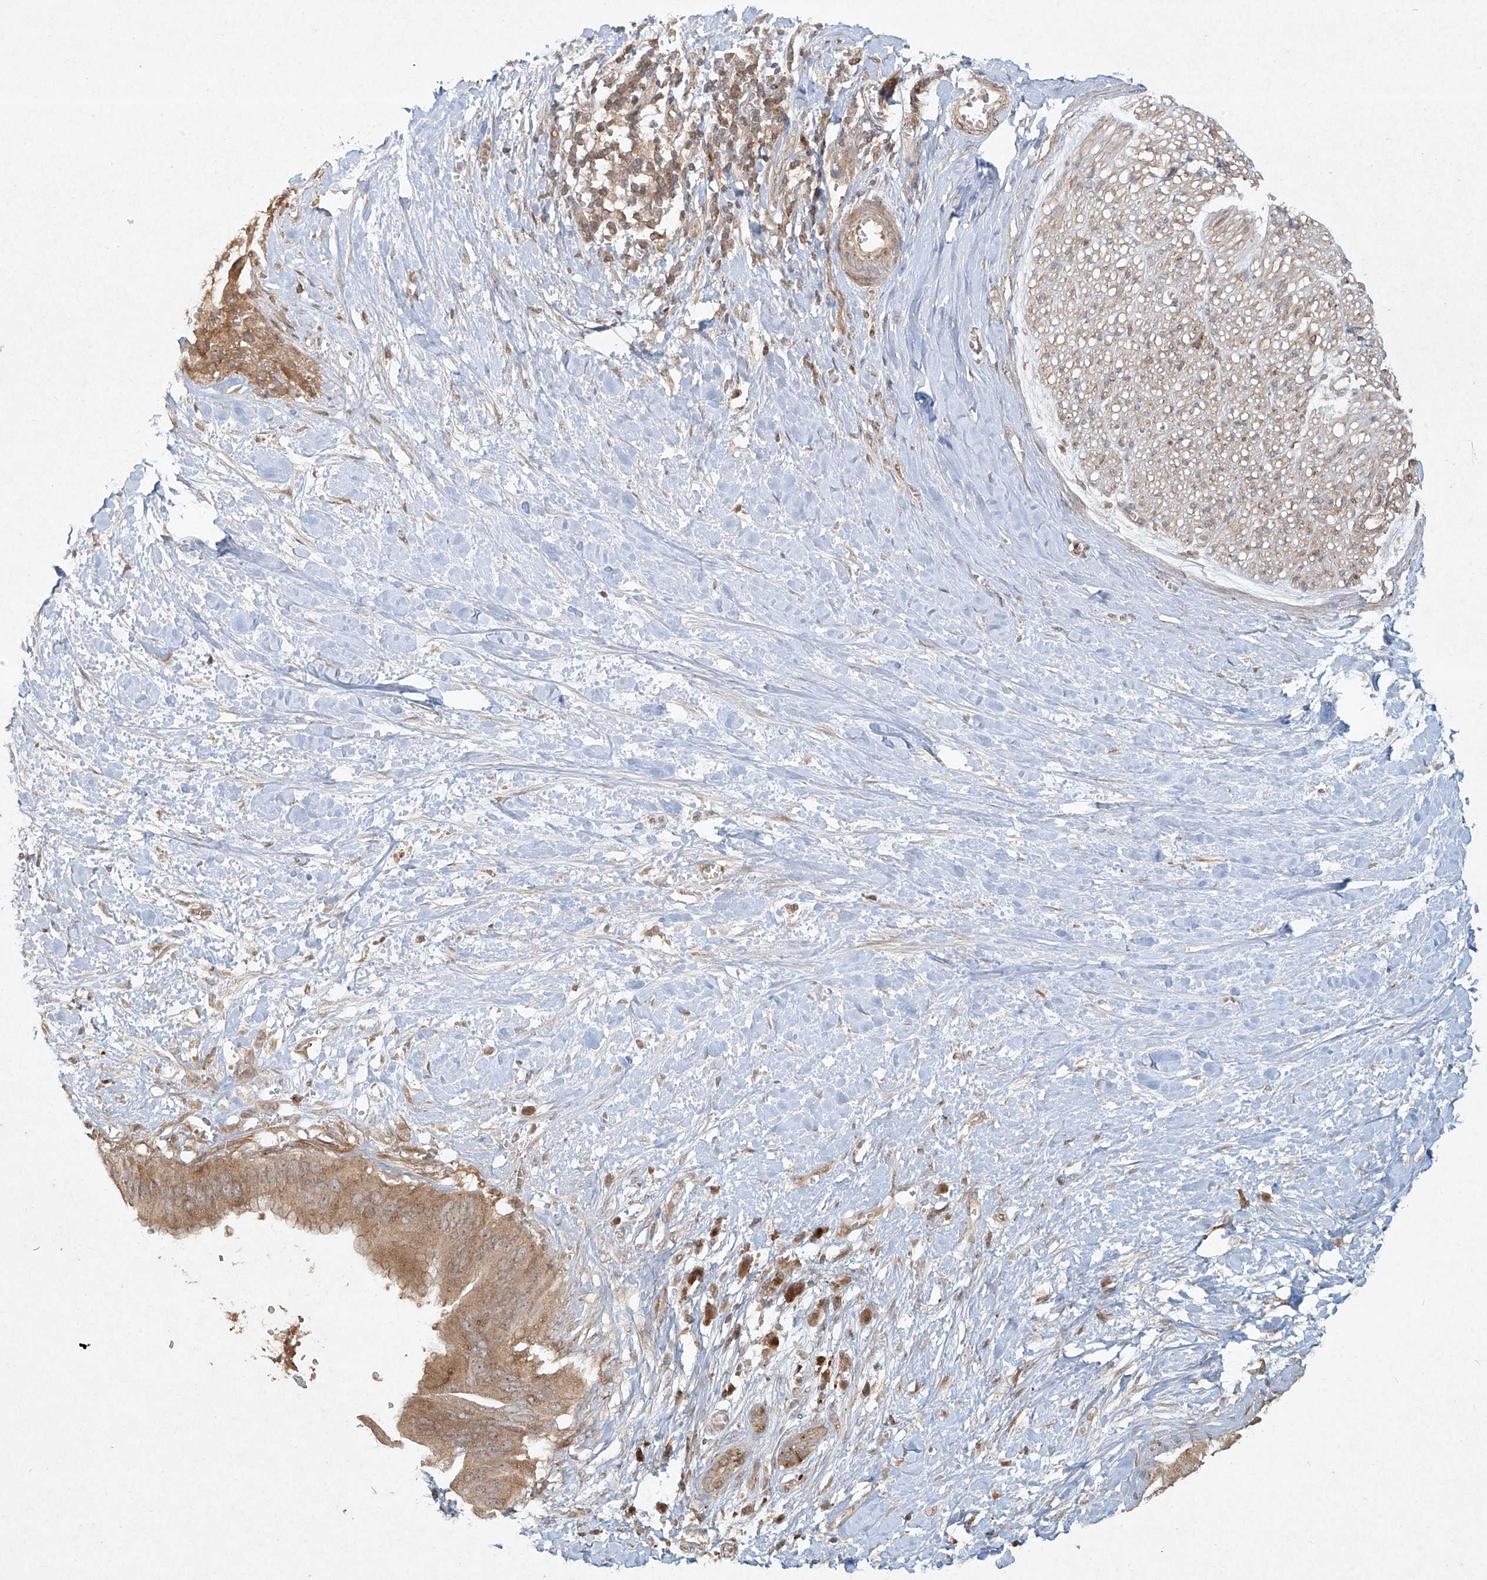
{"staining": {"intensity": "moderate", "quantity": ">75%", "location": "cytoplasmic/membranous"}, "tissue": "pancreatic cancer", "cell_type": "Tumor cells", "image_type": "cancer", "snomed": [{"axis": "morphology", "description": "Adenocarcinoma, NOS"}, {"axis": "topography", "description": "Pancreas"}], "caption": "Adenocarcinoma (pancreatic) stained with DAB (3,3'-diaminobenzidine) IHC shows medium levels of moderate cytoplasmic/membranous positivity in about >75% of tumor cells.", "gene": "CYYR1", "patient": {"sex": "male", "age": 55}}